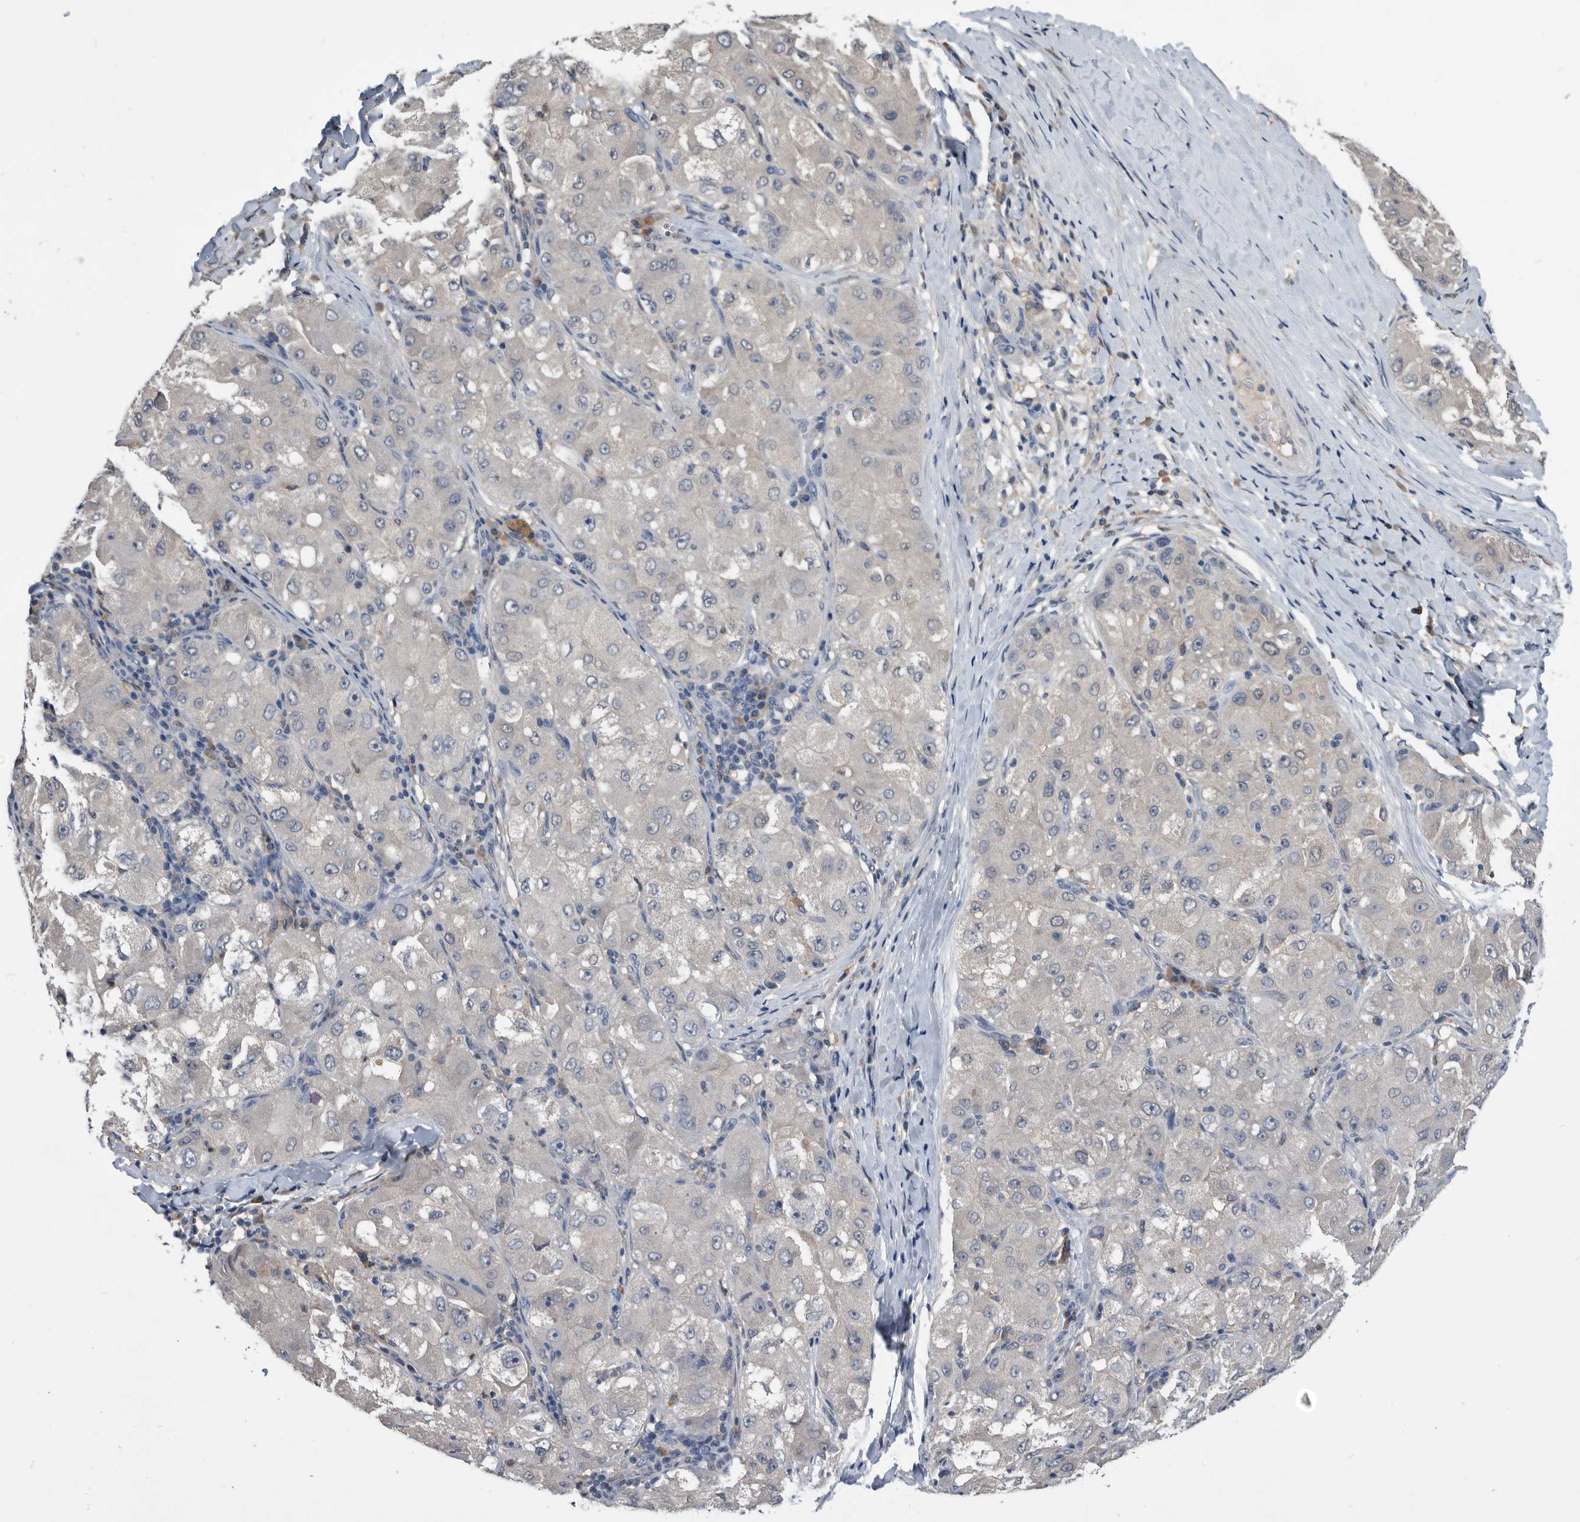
{"staining": {"intensity": "weak", "quantity": "<25%", "location": "cytoplasmic/membranous"}, "tissue": "liver cancer", "cell_type": "Tumor cells", "image_type": "cancer", "snomed": [{"axis": "morphology", "description": "Carcinoma, Hepatocellular, NOS"}, {"axis": "topography", "description": "Liver"}], "caption": "A high-resolution image shows immunohistochemistry staining of liver cancer, which exhibits no significant positivity in tumor cells.", "gene": "PDXK", "patient": {"sex": "male", "age": 80}}